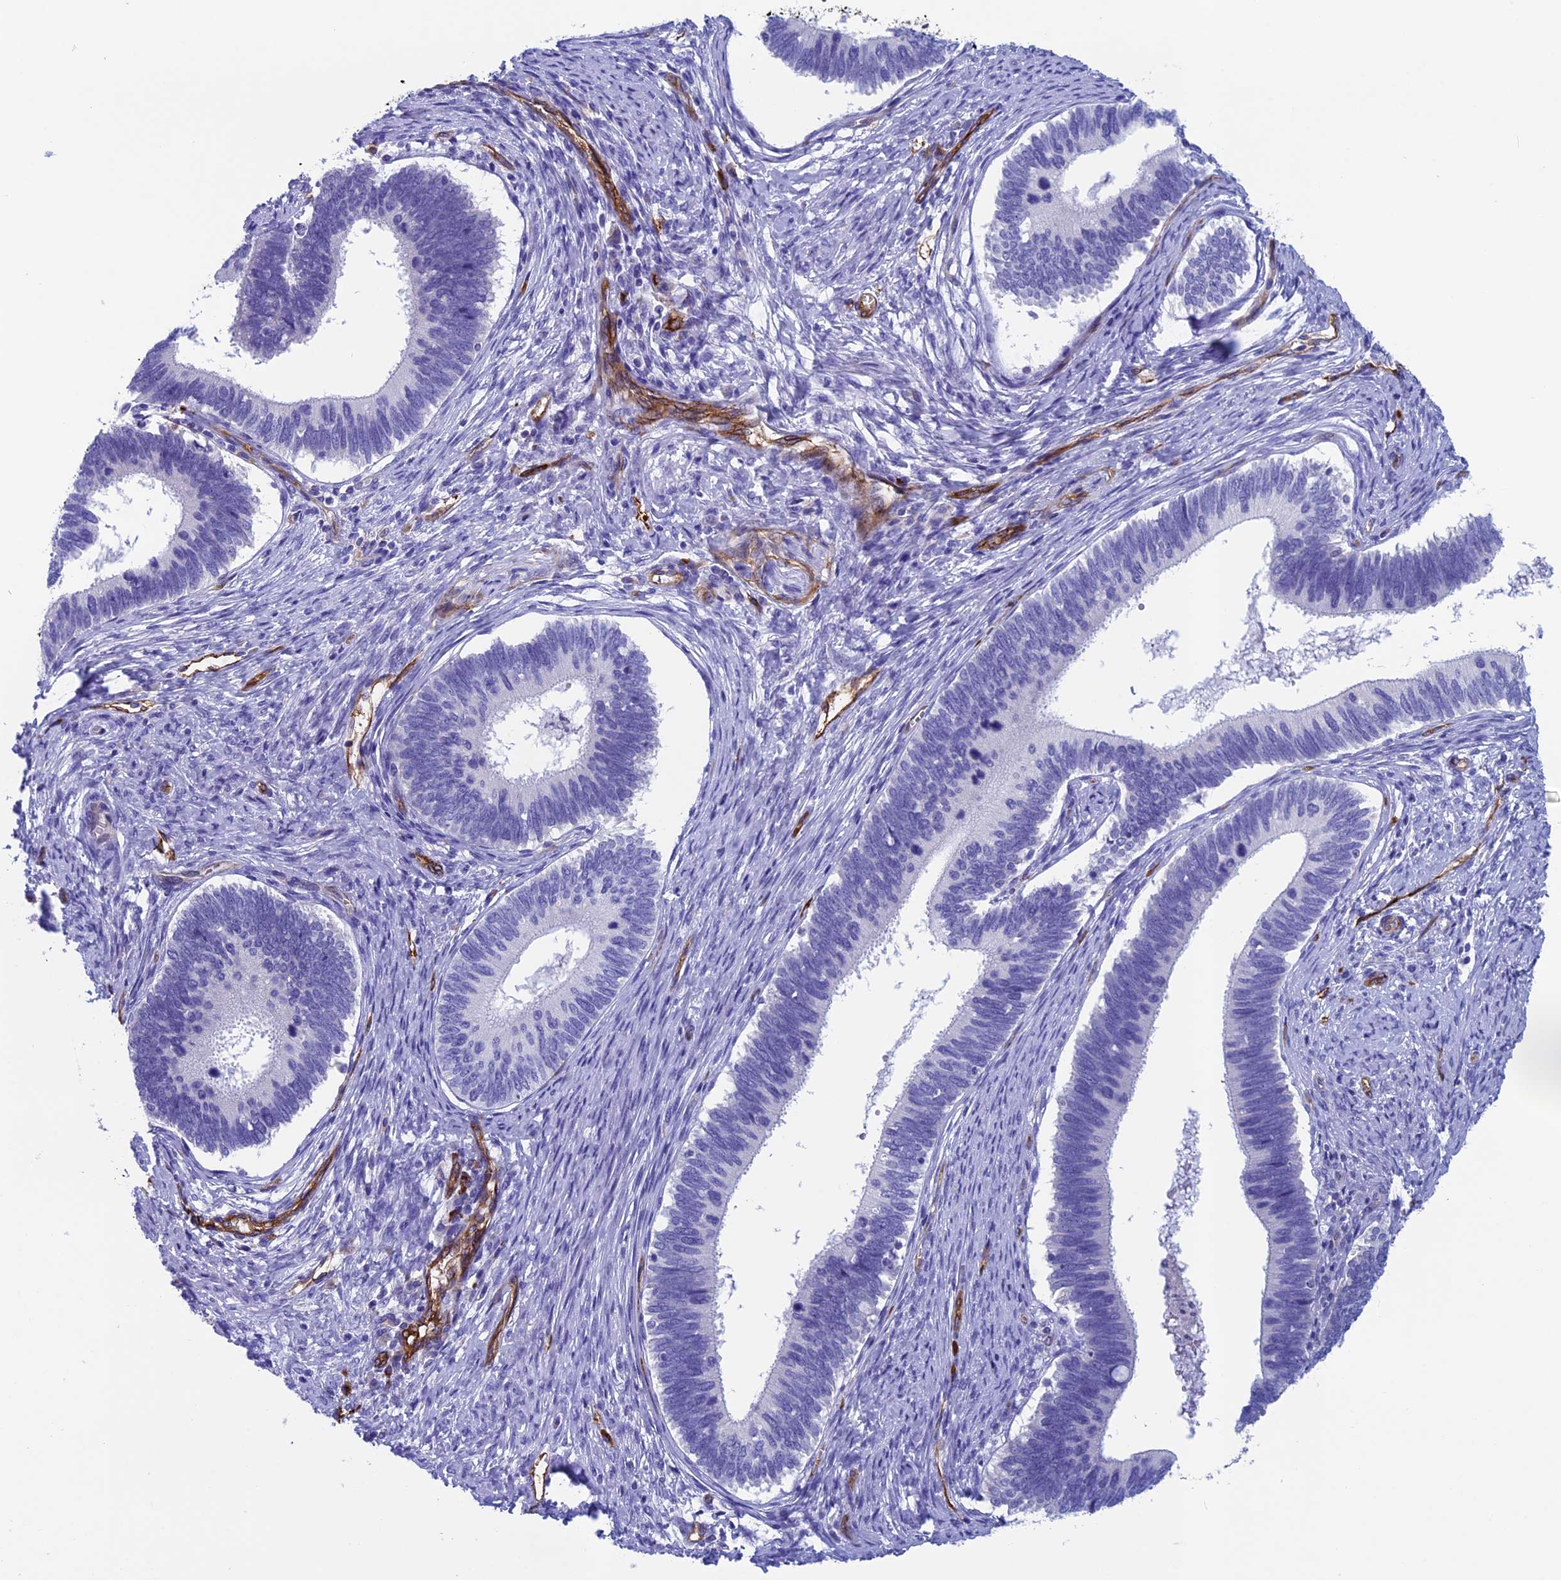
{"staining": {"intensity": "negative", "quantity": "none", "location": "none"}, "tissue": "cervical cancer", "cell_type": "Tumor cells", "image_type": "cancer", "snomed": [{"axis": "morphology", "description": "Adenocarcinoma, NOS"}, {"axis": "topography", "description": "Cervix"}], "caption": "Tumor cells show no significant positivity in cervical cancer.", "gene": "INSYN1", "patient": {"sex": "female", "age": 42}}